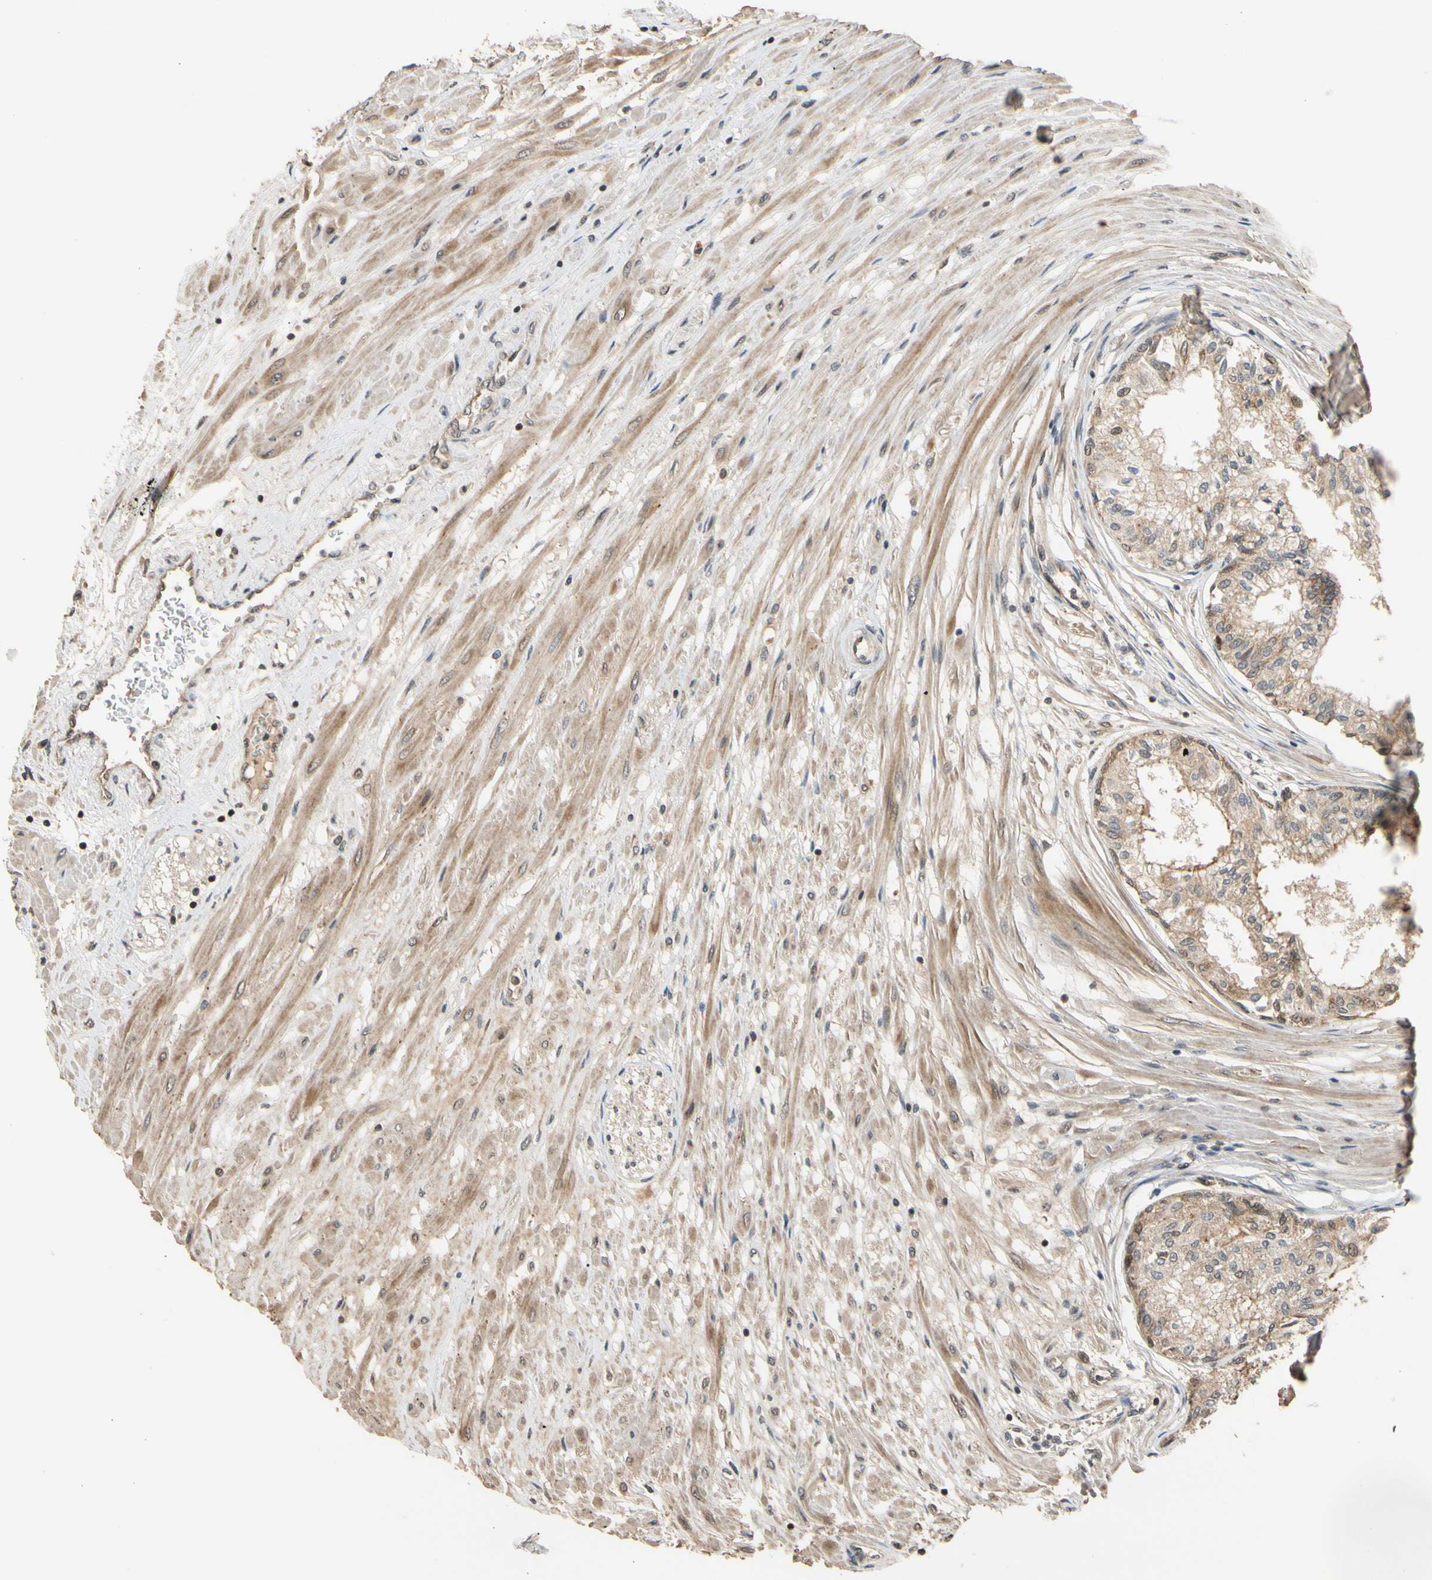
{"staining": {"intensity": "moderate", "quantity": ">75%", "location": "cytoplasmic/membranous"}, "tissue": "prostate", "cell_type": "Glandular cells", "image_type": "normal", "snomed": [{"axis": "morphology", "description": "Normal tissue, NOS"}, {"axis": "topography", "description": "Prostate"}, {"axis": "topography", "description": "Seminal veicle"}], "caption": "Prostate stained for a protein shows moderate cytoplasmic/membranous positivity in glandular cells. Immunohistochemistry stains the protein in brown and the nuclei are stained blue.", "gene": "TMEM230", "patient": {"sex": "male", "age": 60}}